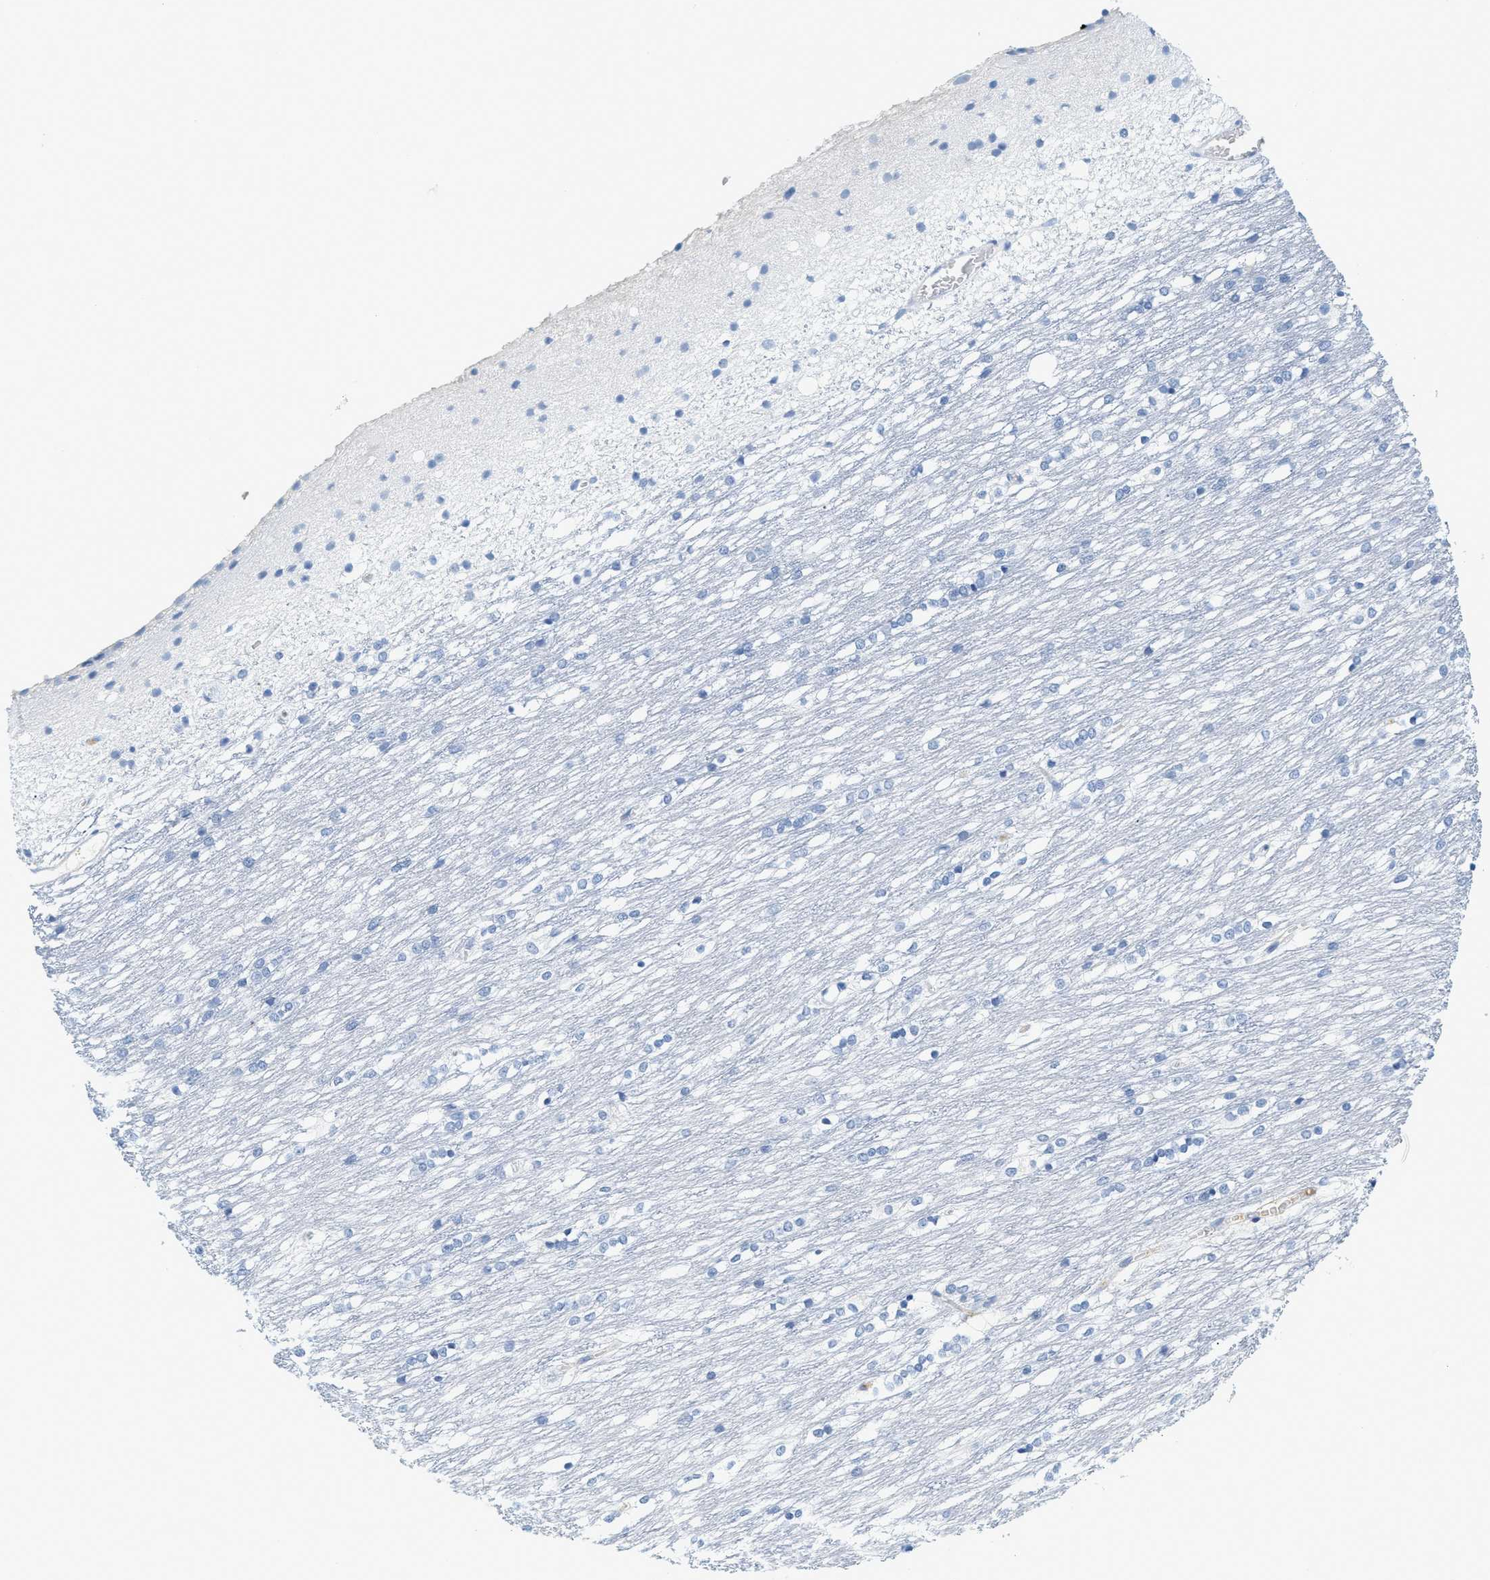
{"staining": {"intensity": "negative", "quantity": "none", "location": "none"}, "tissue": "caudate", "cell_type": "Glial cells", "image_type": "normal", "snomed": [{"axis": "morphology", "description": "Normal tissue, NOS"}, {"axis": "topography", "description": "Lateral ventricle wall"}], "caption": "High power microscopy photomicrograph of an immunohistochemistry (IHC) histopathology image of benign caudate, revealing no significant expression in glial cells.", "gene": "LCN2", "patient": {"sex": "female", "age": 19}}